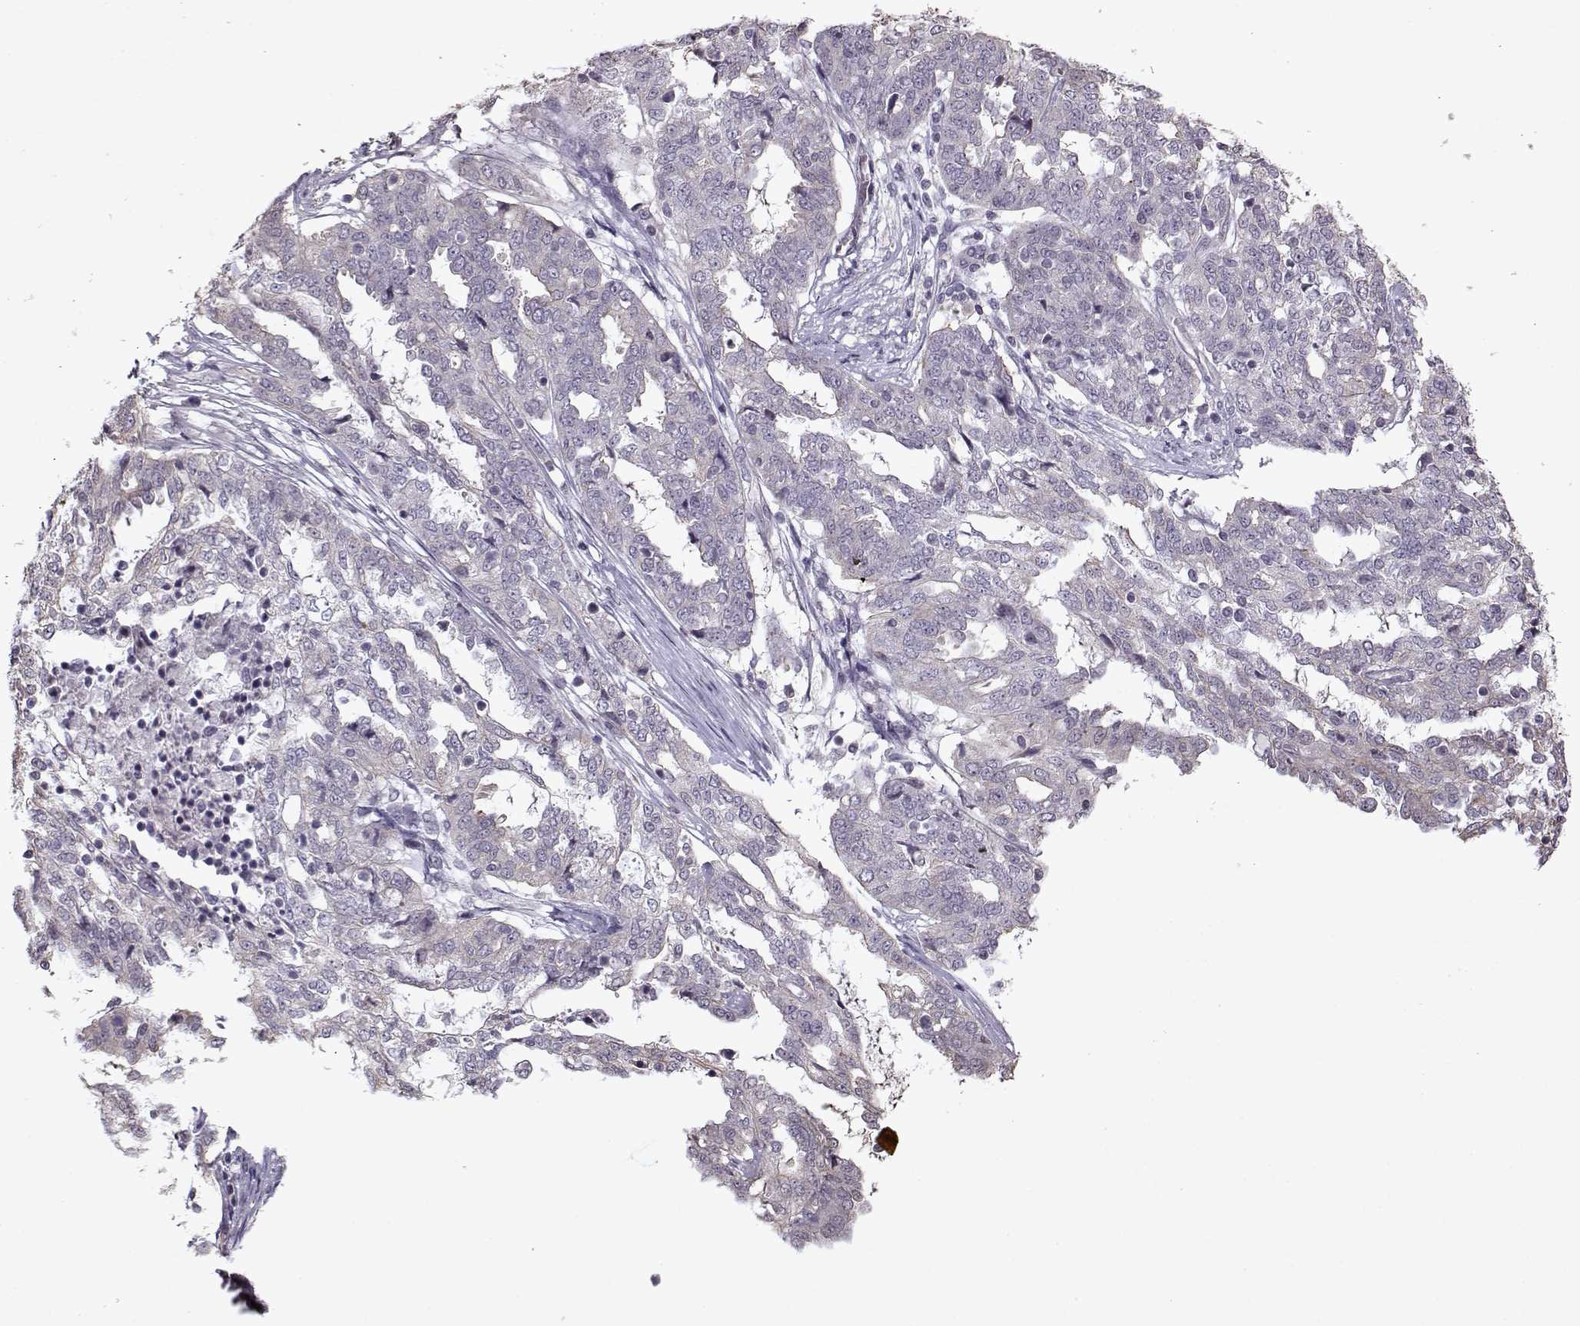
{"staining": {"intensity": "negative", "quantity": "none", "location": "none"}, "tissue": "ovarian cancer", "cell_type": "Tumor cells", "image_type": "cancer", "snomed": [{"axis": "morphology", "description": "Cystadenocarcinoma, serous, NOS"}, {"axis": "topography", "description": "Ovary"}], "caption": "There is no significant expression in tumor cells of ovarian cancer.", "gene": "KRT9", "patient": {"sex": "female", "age": 67}}